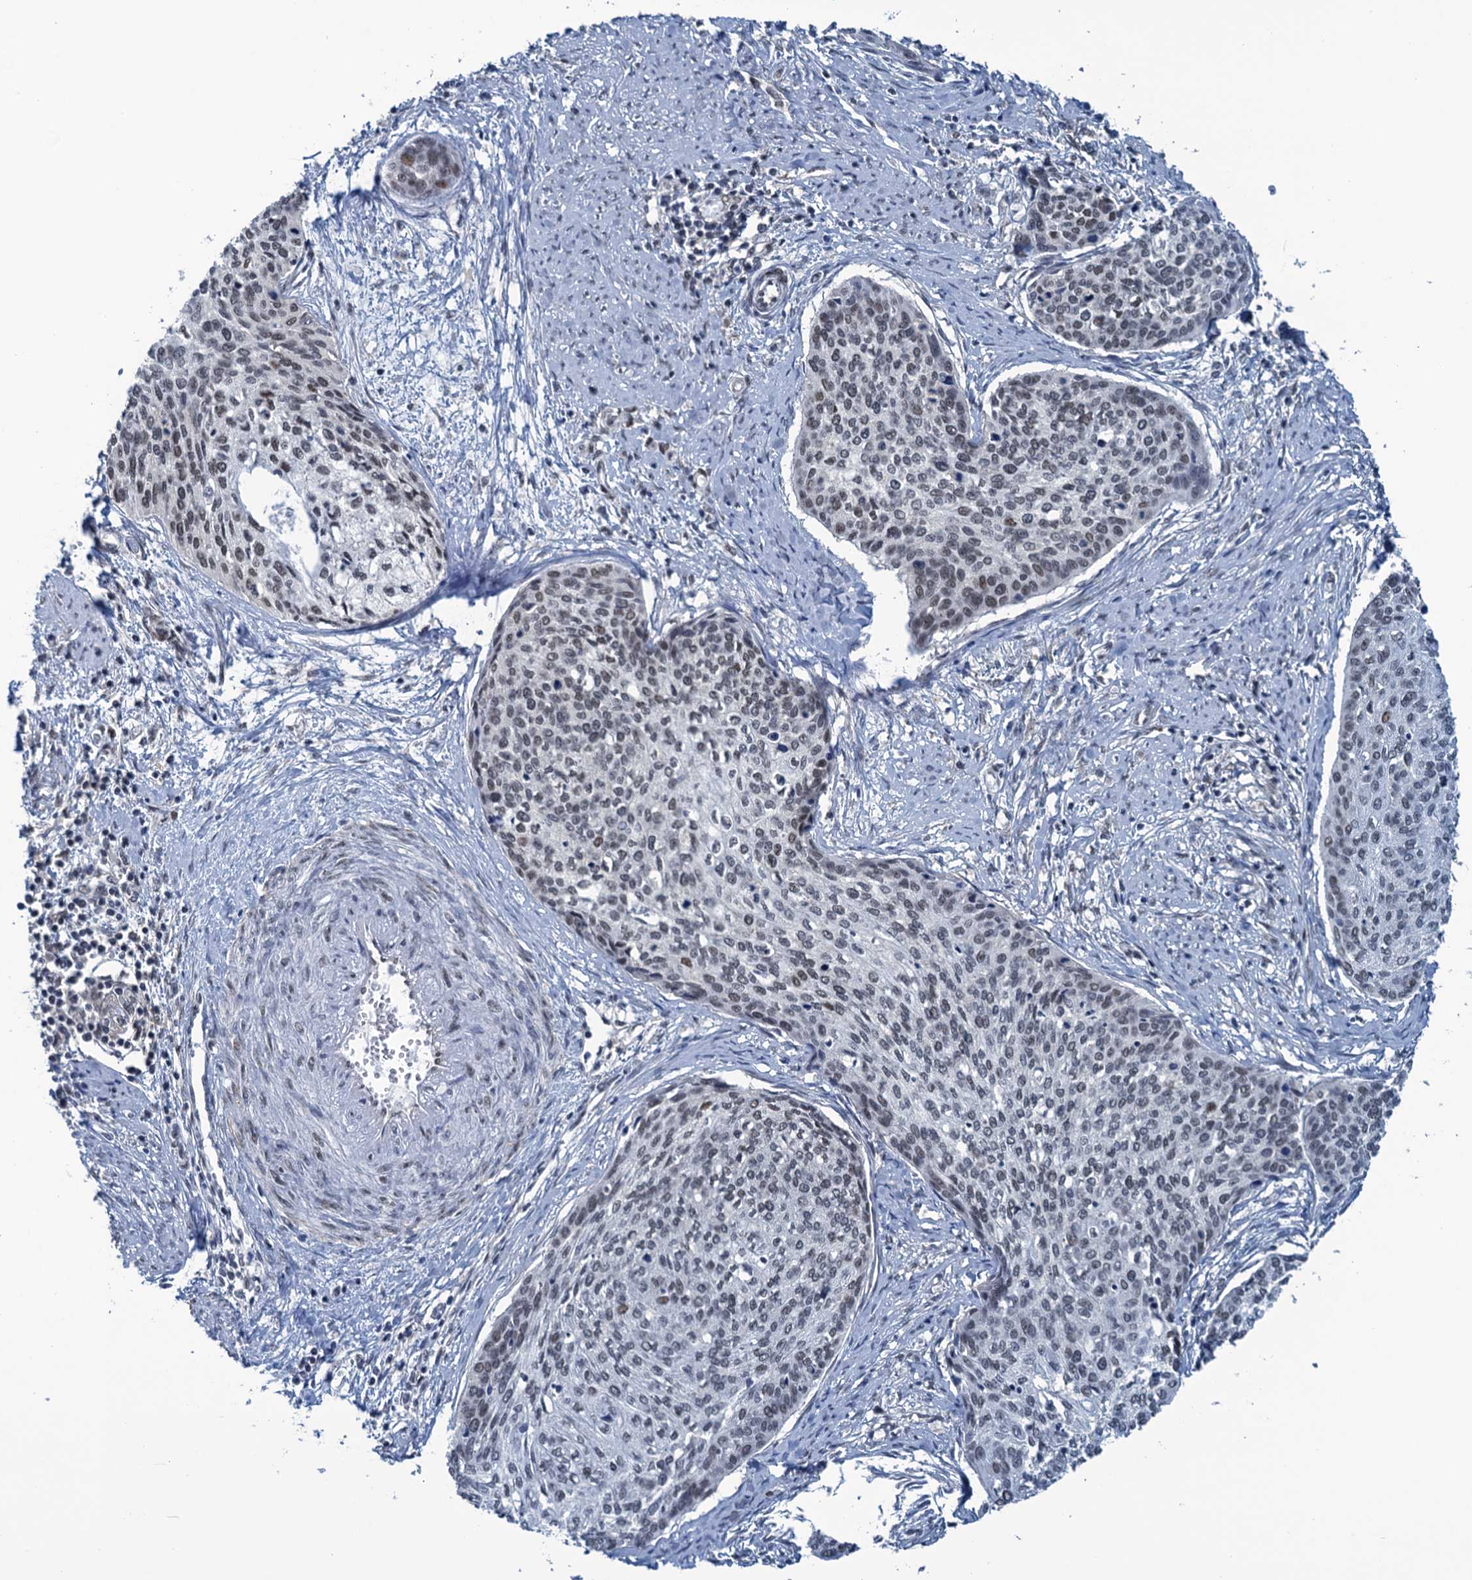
{"staining": {"intensity": "weak", "quantity": ">75%", "location": "nuclear"}, "tissue": "cervical cancer", "cell_type": "Tumor cells", "image_type": "cancer", "snomed": [{"axis": "morphology", "description": "Squamous cell carcinoma, NOS"}, {"axis": "topography", "description": "Cervix"}], "caption": "Protein staining reveals weak nuclear staining in about >75% of tumor cells in cervical cancer.", "gene": "SAE1", "patient": {"sex": "female", "age": 37}}